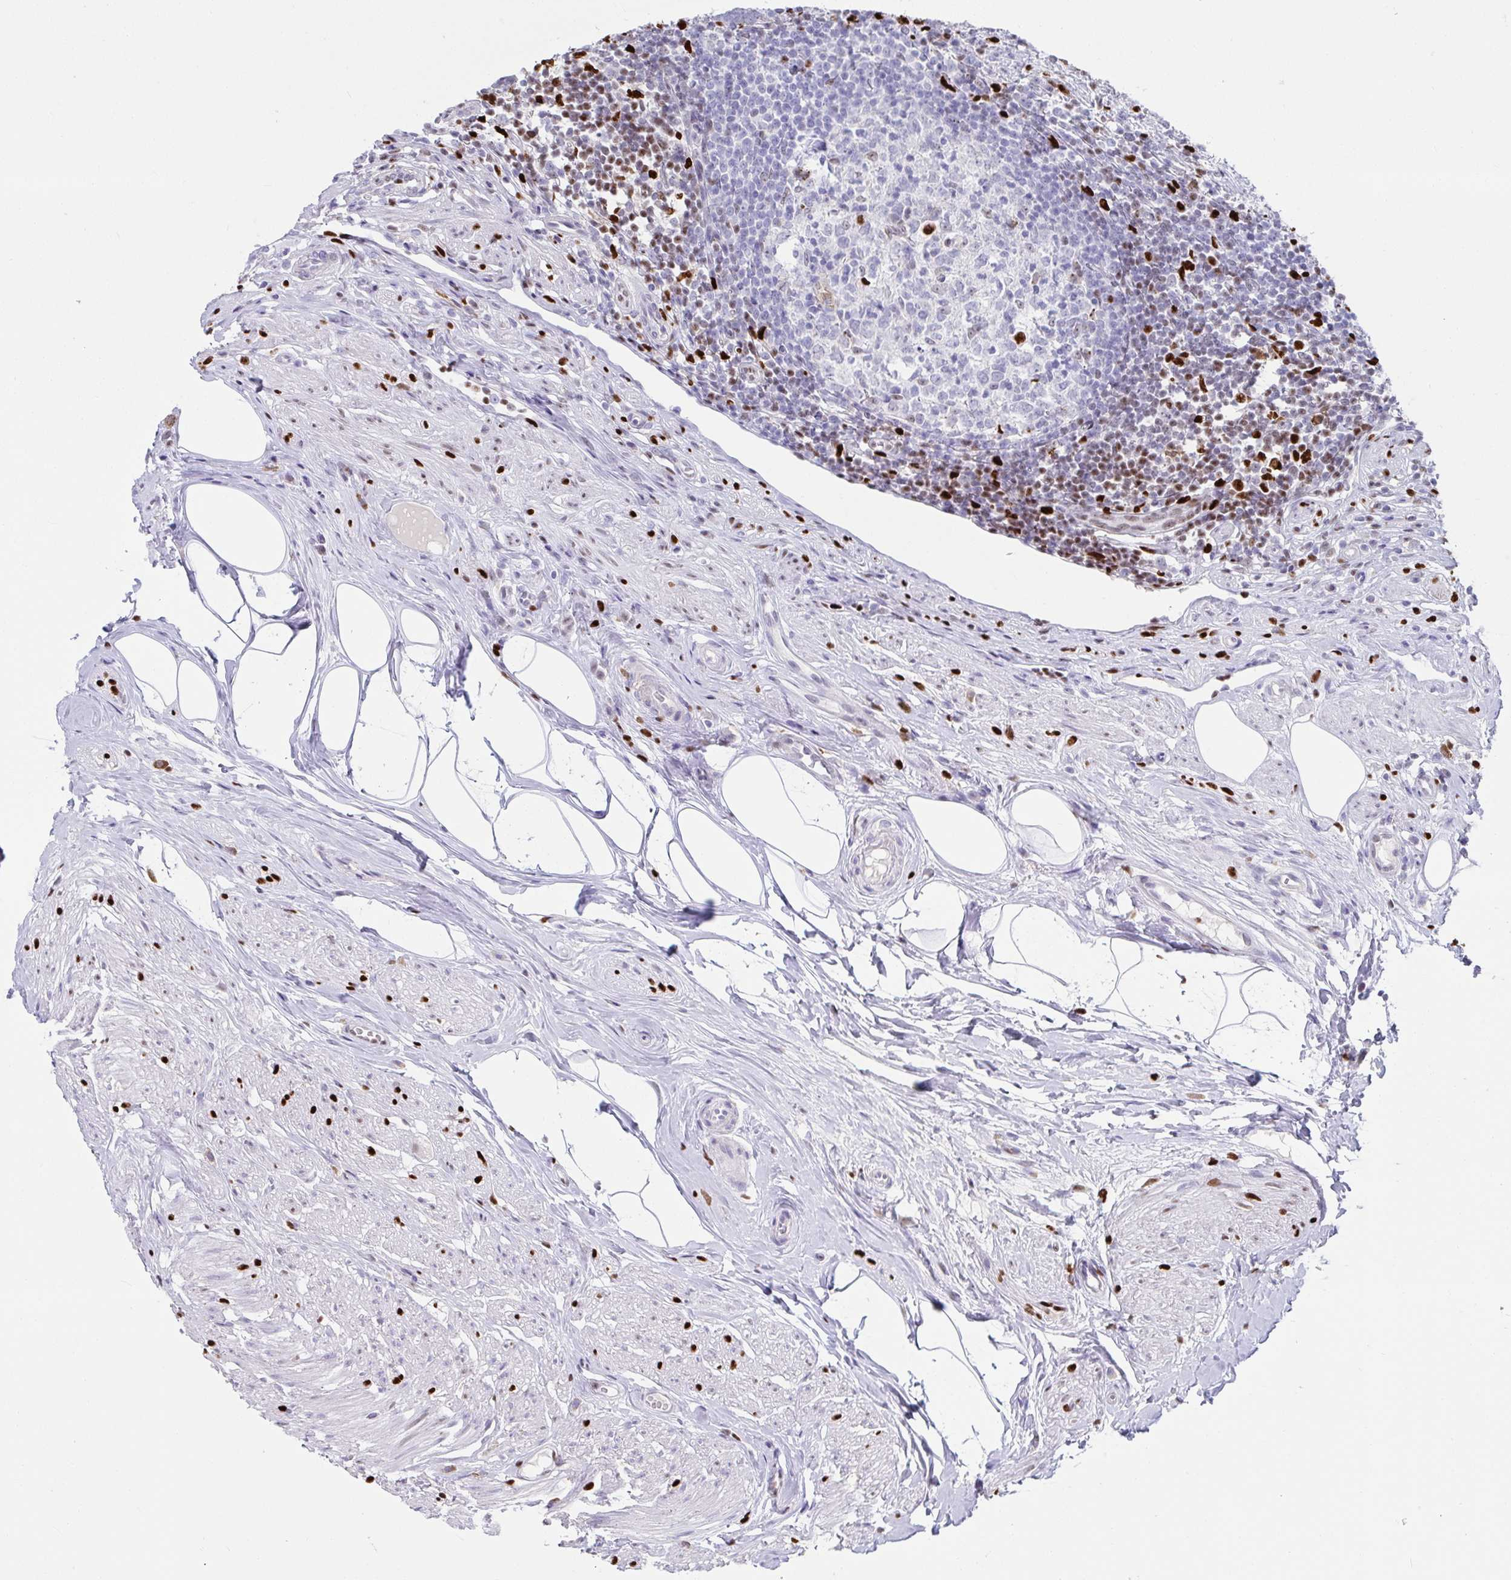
{"staining": {"intensity": "negative", "quantity": "none", "location": "none"}, "tissue": "appendix", "cell_type": "Glandular cells", "image_type": "normal", "snomed": [{"axis": "morphology", "description": "Normal tissue, NOS"}, {"axis": "topography", "description": "Appendix"}], "caption": "Photomicrograph shows no significant protein staining in glandular cells of benign appendix. Nuclei are stained in blue.", "gene": "ZNF586", "patient": {"sex": "female", "age": 56}}